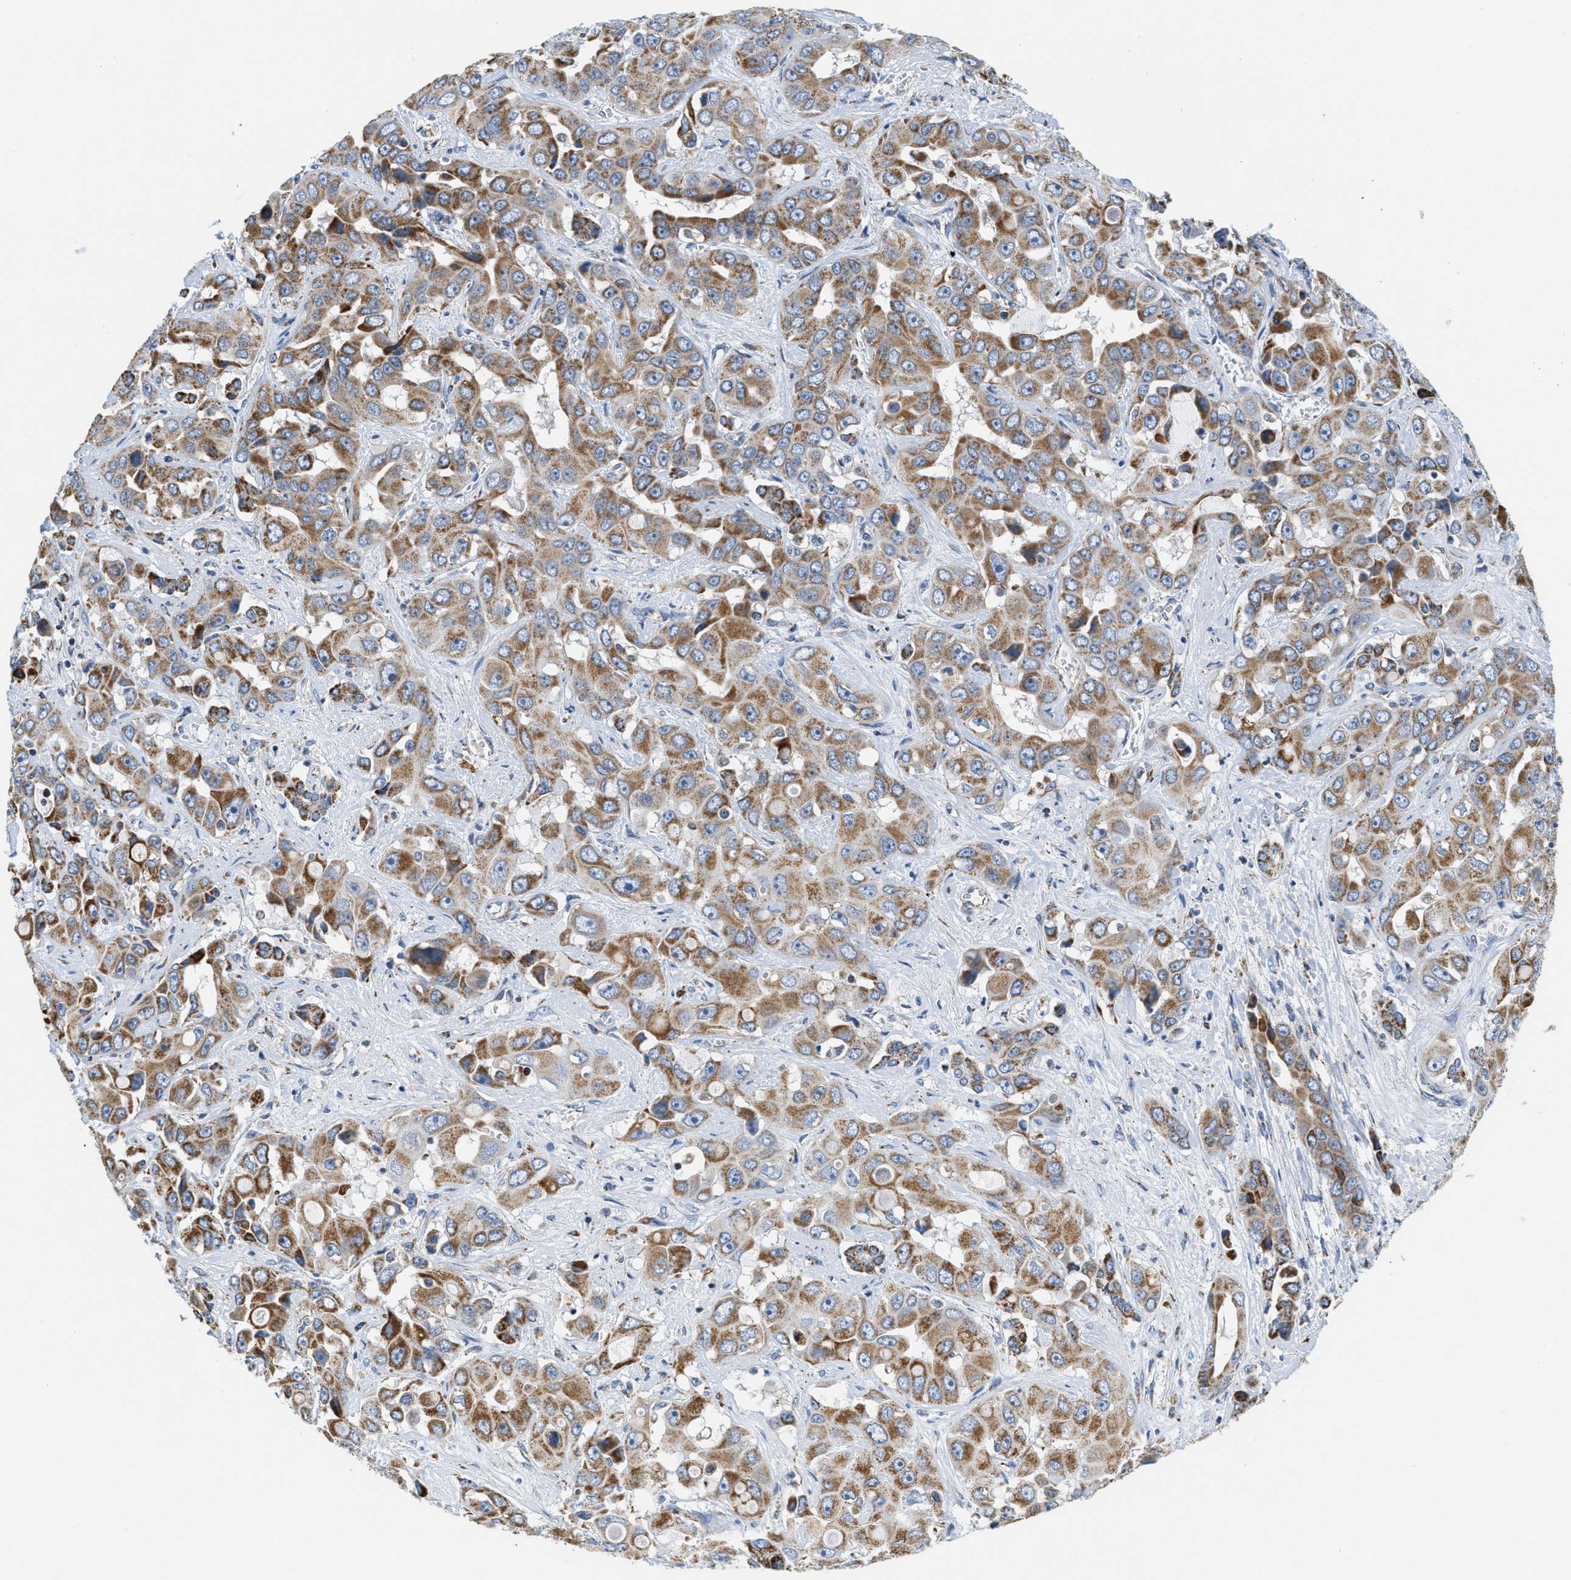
{"staining": {"intensity": "moderate", "quantity": ">75%", "location": "cytoplasmic/membranous"}, "tissue": "liver cancer", "cell_type": "Tumor cells", "image_type": "cancer", "snomed": [{"axis": "morphology", "description": "Cholangiocarcinoma"}, {"axis": "topography", "description": "Liver"}], "caption": "Protein expression analysis of liver cancer (cholangiocarcinoma) demonstrates moderate cytoplasmic/membranous expression in about >75% of tumor cells.", "gene": "KCNJ5", "patient": {"sex": "female", "age": 52}}